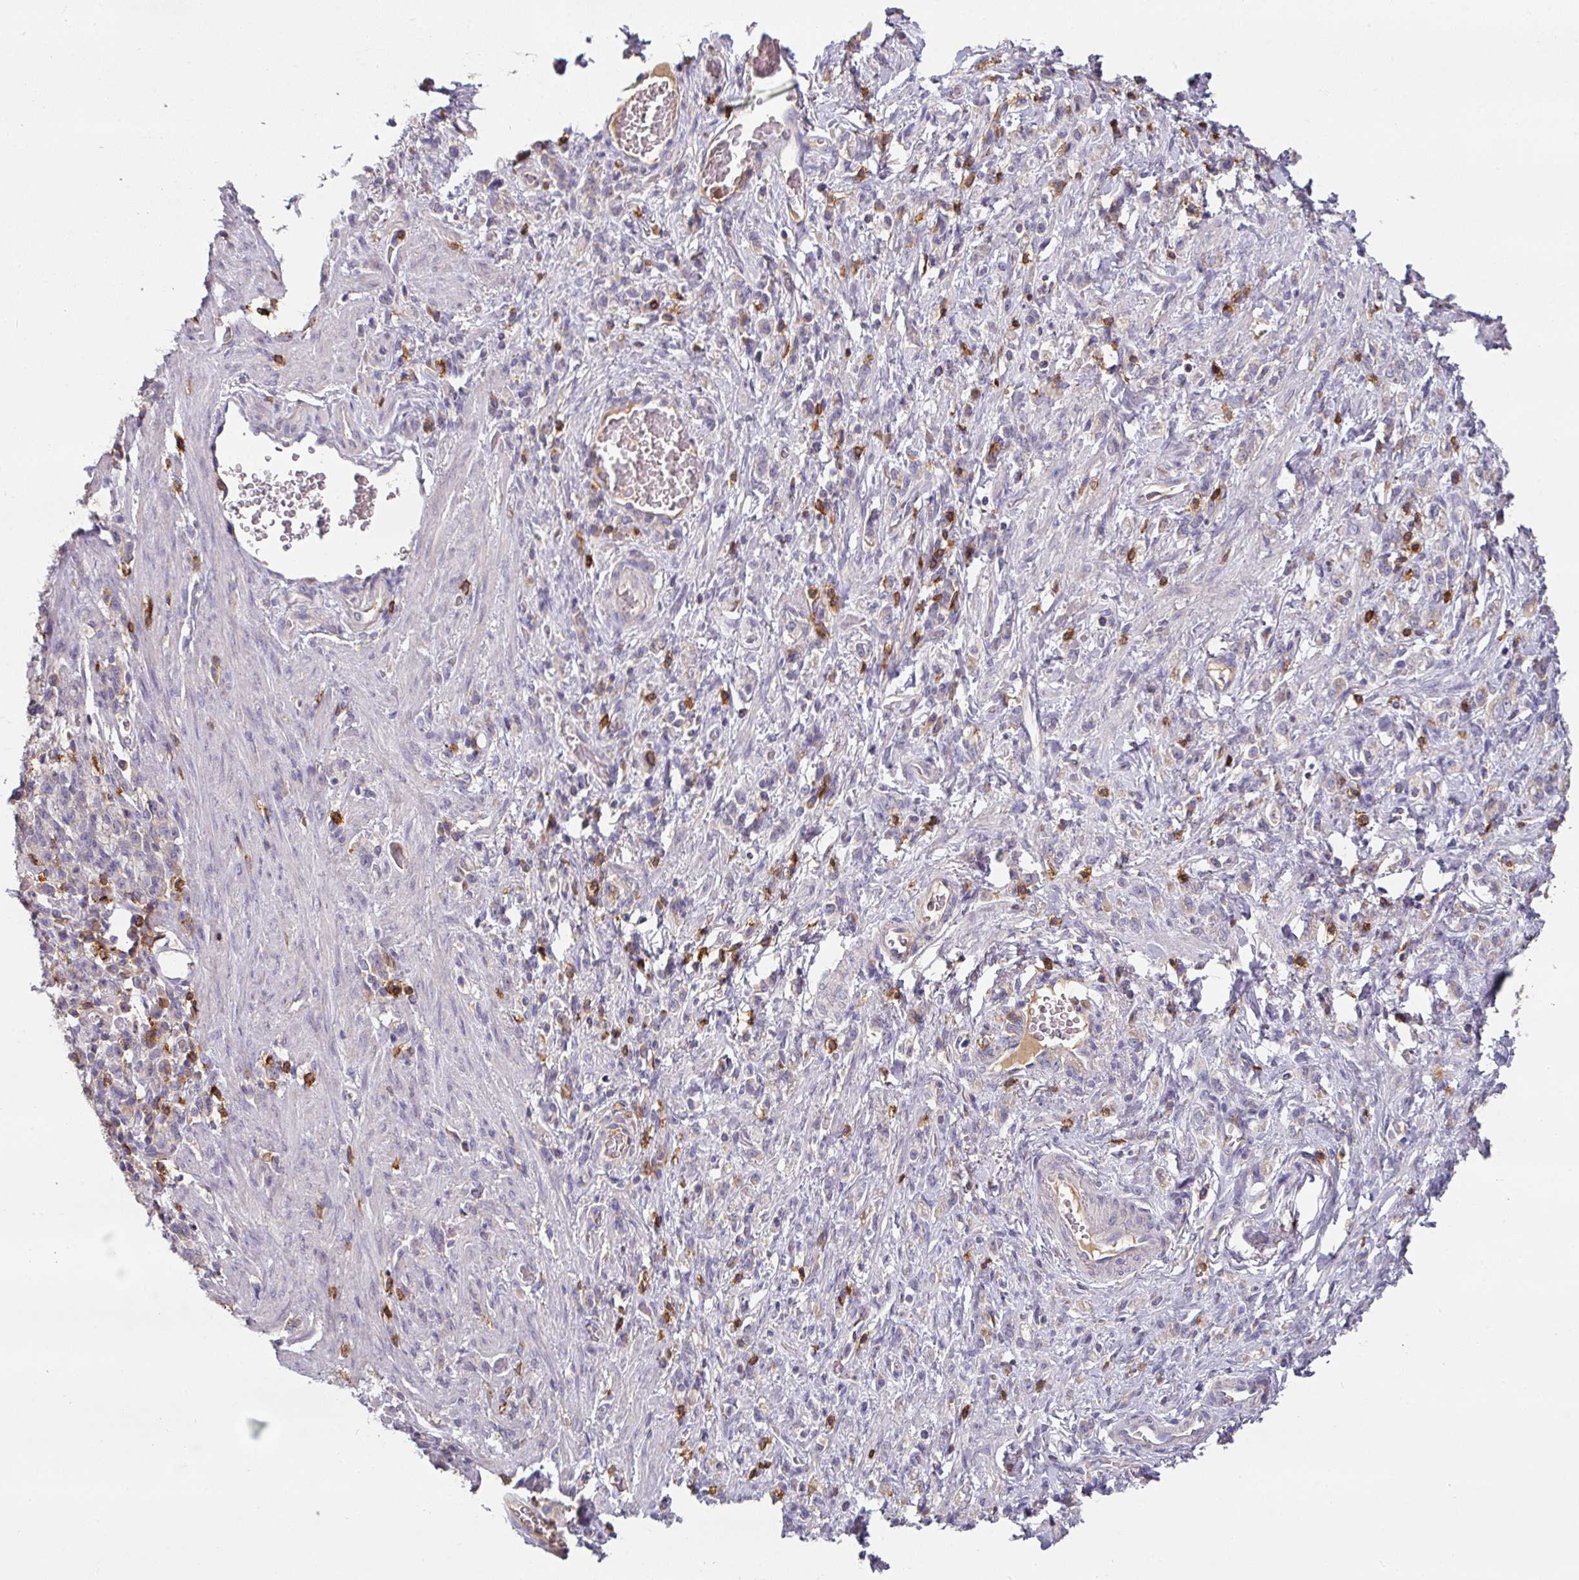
{"staining": {"intensity": "negative", "quantity": "none", "location": "none"}, "tissue": "stomach cancer", "cell_type": "Tumor cells", "image_type": "cancer", "snomed": [{"axis": "morphology", "description": "Adenocarcinoma, NOS"}, {"axis": "topography", "description": "Stomach"}], "caption": "The photomicrograph displays no staining of tumor cells in stomach cancer.", "gene": "CD3G", "patient": {"sex": "male", "age": 77}}